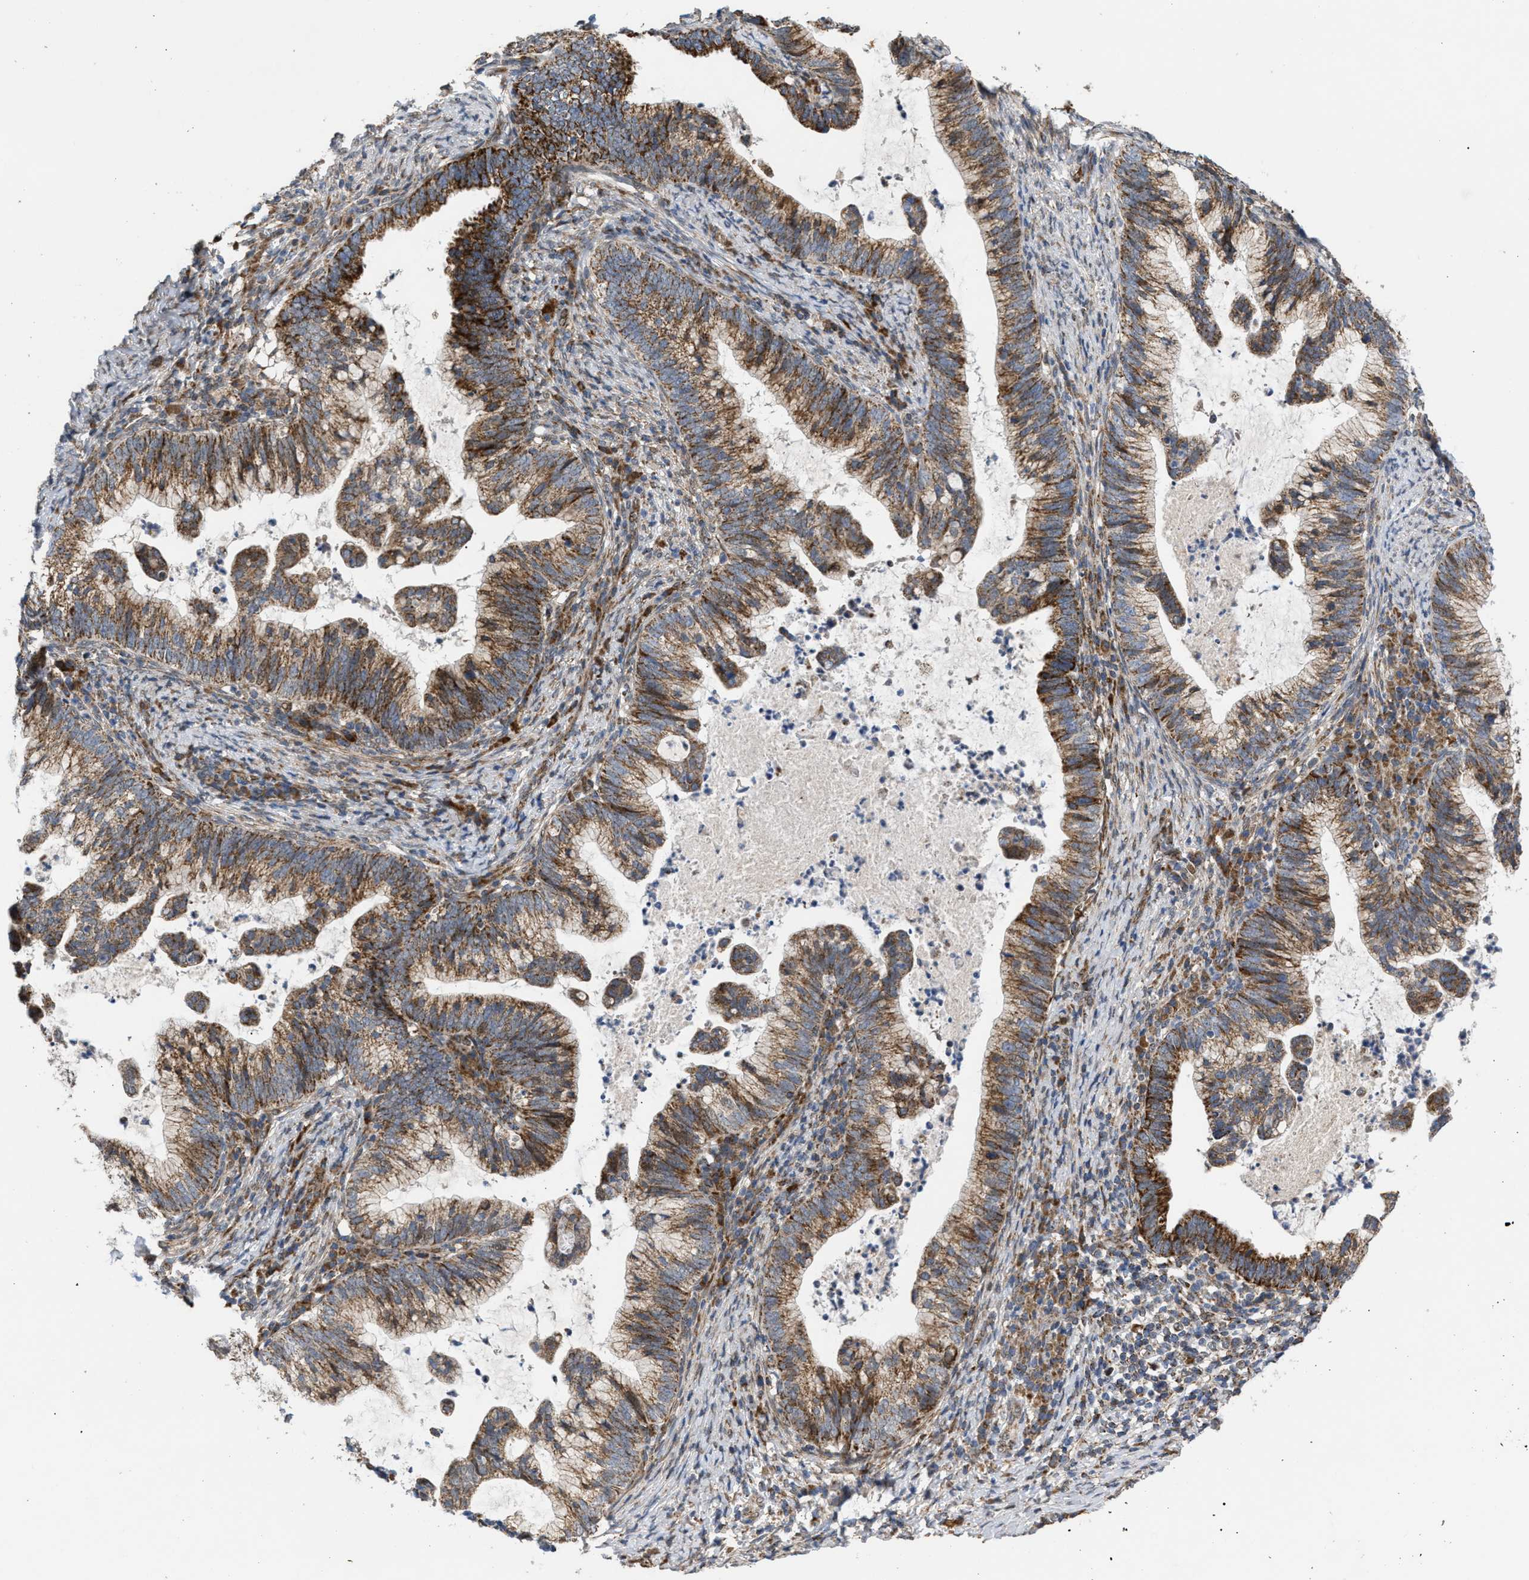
{"staining": {"intensity": "moderate", "quantity": ">75%", "location": "cytoplasmic/membranous"}, "tissue": "cervical cancer", "cell_type": "Tumor cells", "image_type": "cancer", "snomed": [{"axis": "morphology", "description": "Adenocarcinoma, NOS"}, {"axis": "topography", "description": "Cervix"}], "caption": "A brown stain labels moderate cytoplasmic/membranous expression of a protein in human cervical adenocarcinoma tumor cells.", "gene": "TACO1", "patient": {"sex": "female", "age": 36}}